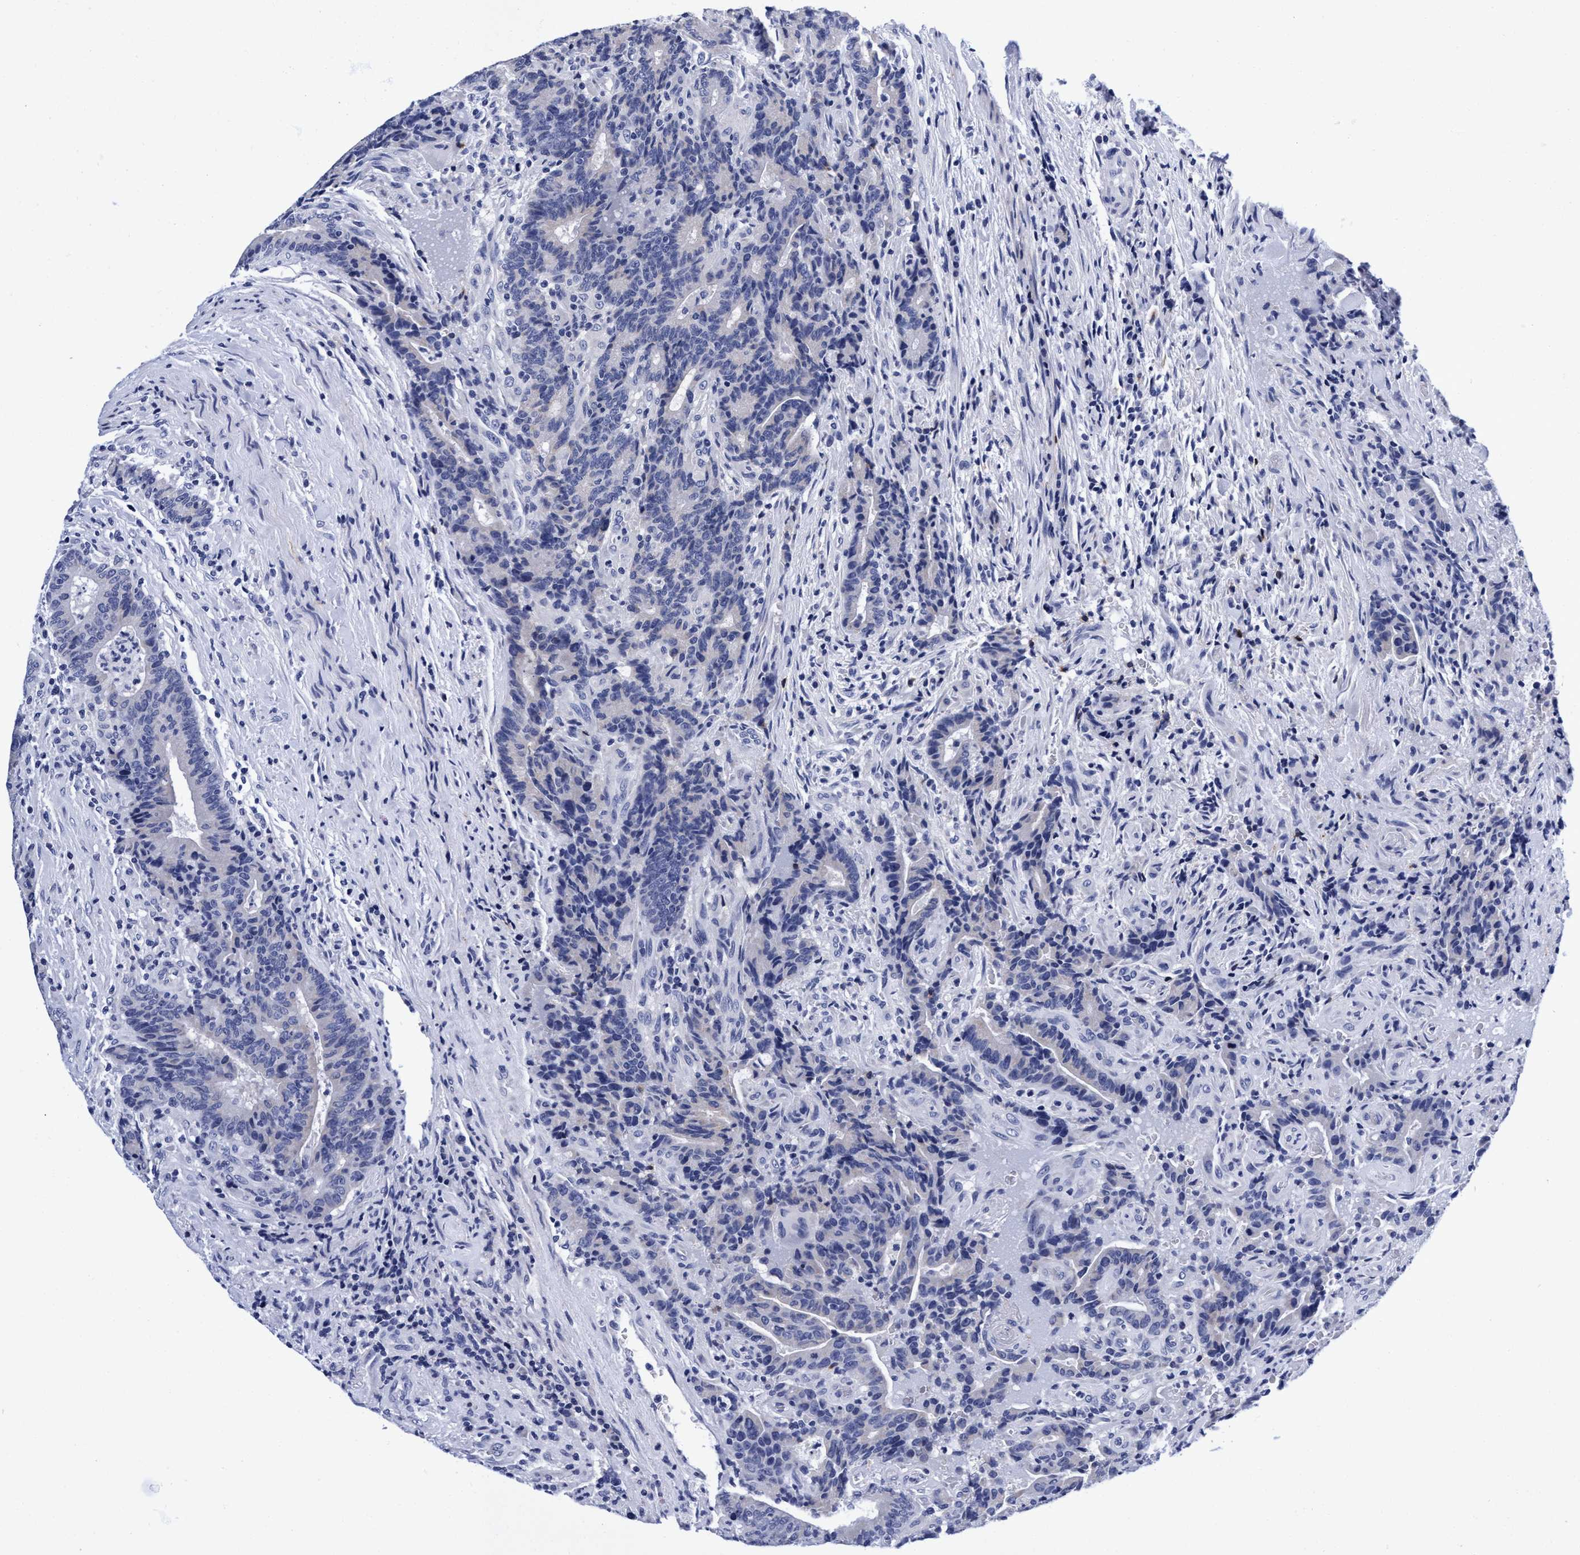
{"staining": {"intensity": "negative", "quantity": "none", "location": "none"}, "tissue": "colorectal cancer", "cell_type": "Tumor cells", "image_type": "cancer", "snomed": [{"axis": "morphology", "description": "Normal tissue, NOS"}, {"axis": "morphology", "description": "Adenocarcinoma, NOS"}, {"axis": "topography", "description": "Colon"}], "caption": "DAB (3,3'-diaminobenzidine) immunohistochemical staining of human colorectal cancer displays no significant positivity in tumor cells.", "gene": "PLPPR1", "patient": {"sex": "female", "age": 75}}